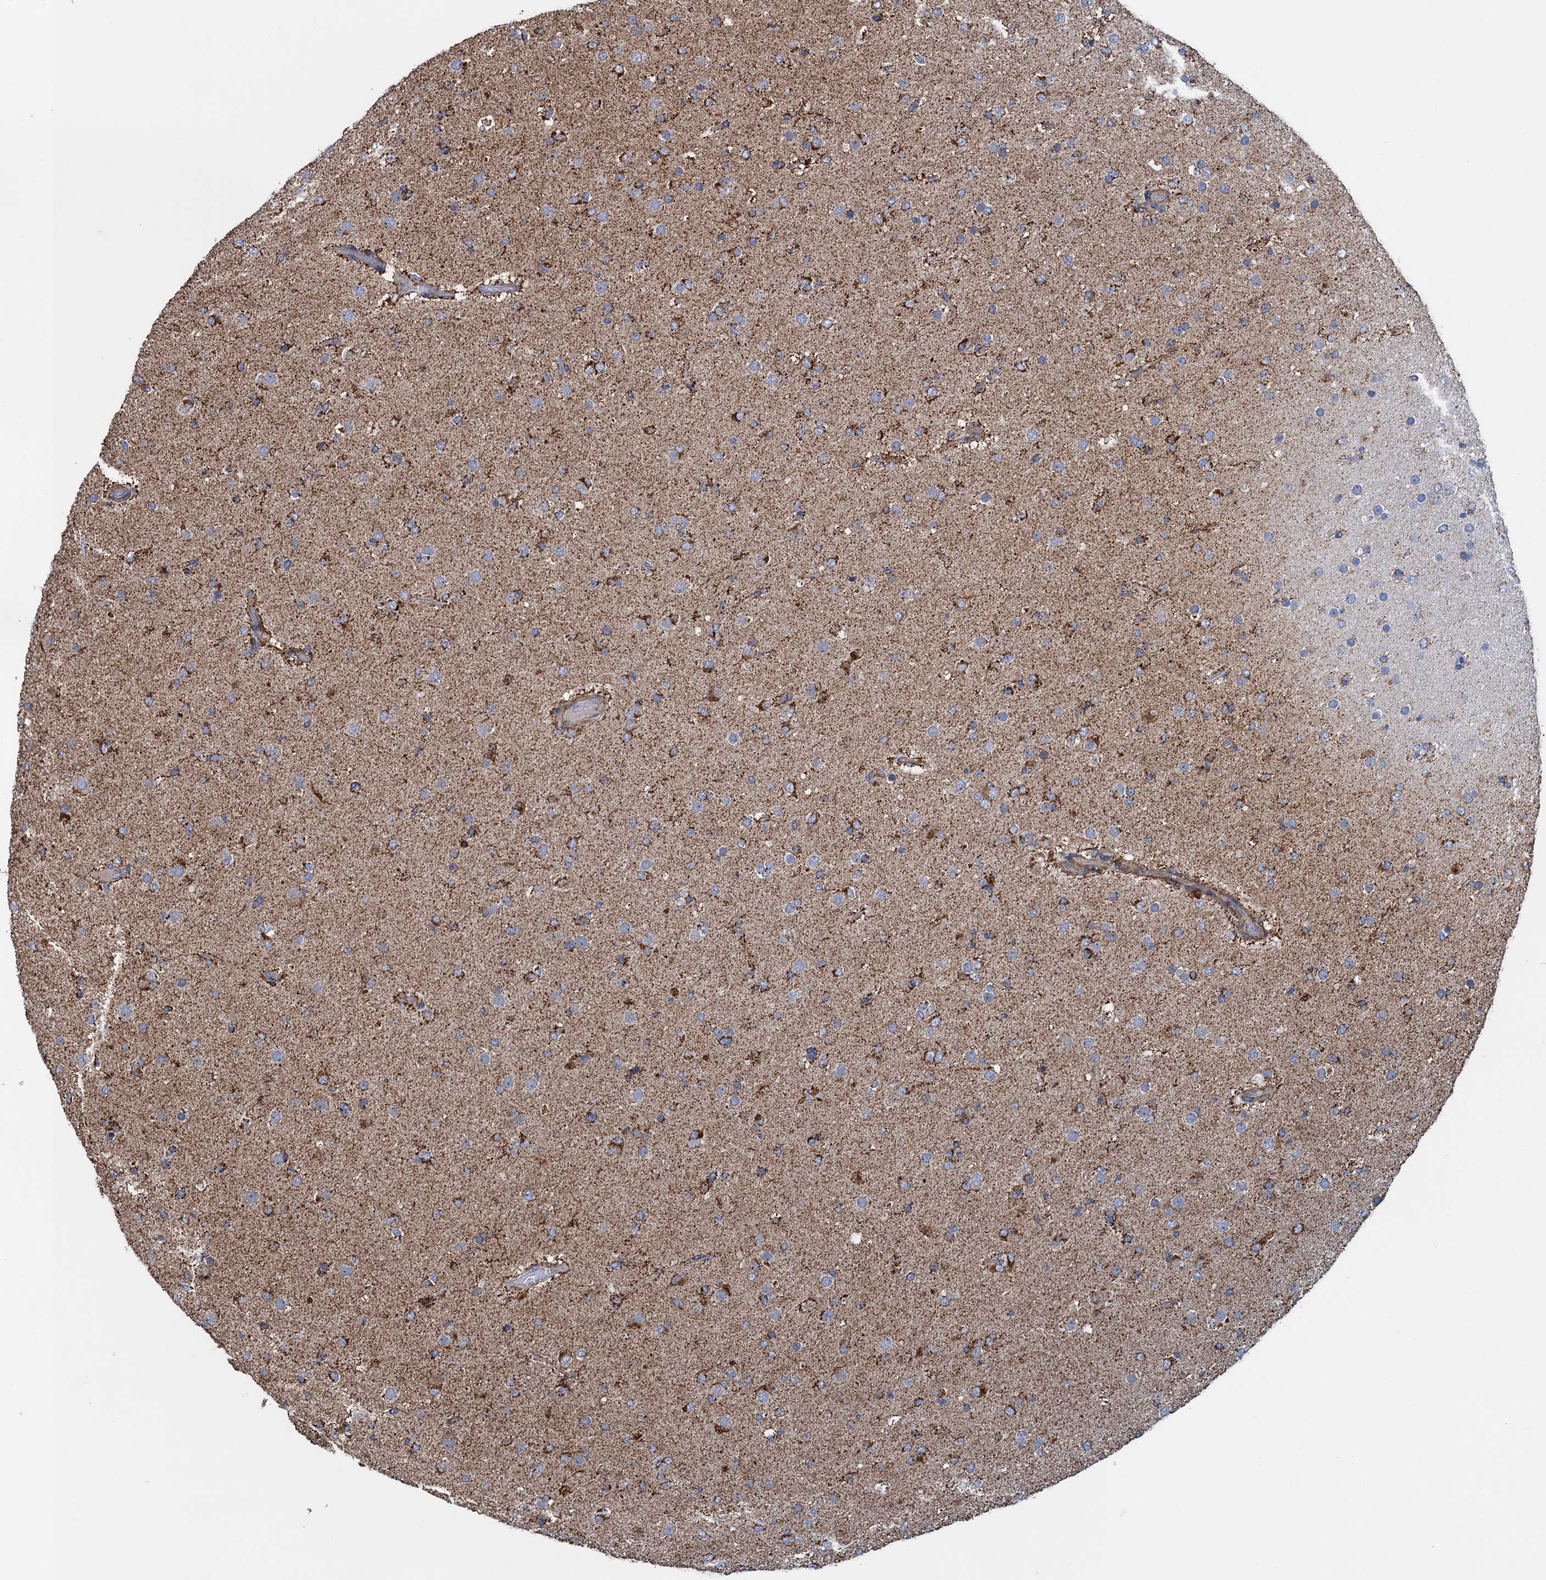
{"staining": {"intensity": "moderate", "quantity": "25%-75%", "location": "cytoplasmic/membranous"}, "tissue": "glioma", "cell_type": "Tumor cells", "image_type": "cancer", "snomed": [{"axis": "morphology", "description": "Glioma, malignant, Low grade"}, {"axis": "topography", "description": "Brain"}], "caption": "The immunohistochemical stain labels moderate cytoplasmic/membranous expression in tumor cells of malignant glioma (low-grade) tissue.", "gene": "GCSH", "patient": {"sex": "male", "age": 65}}